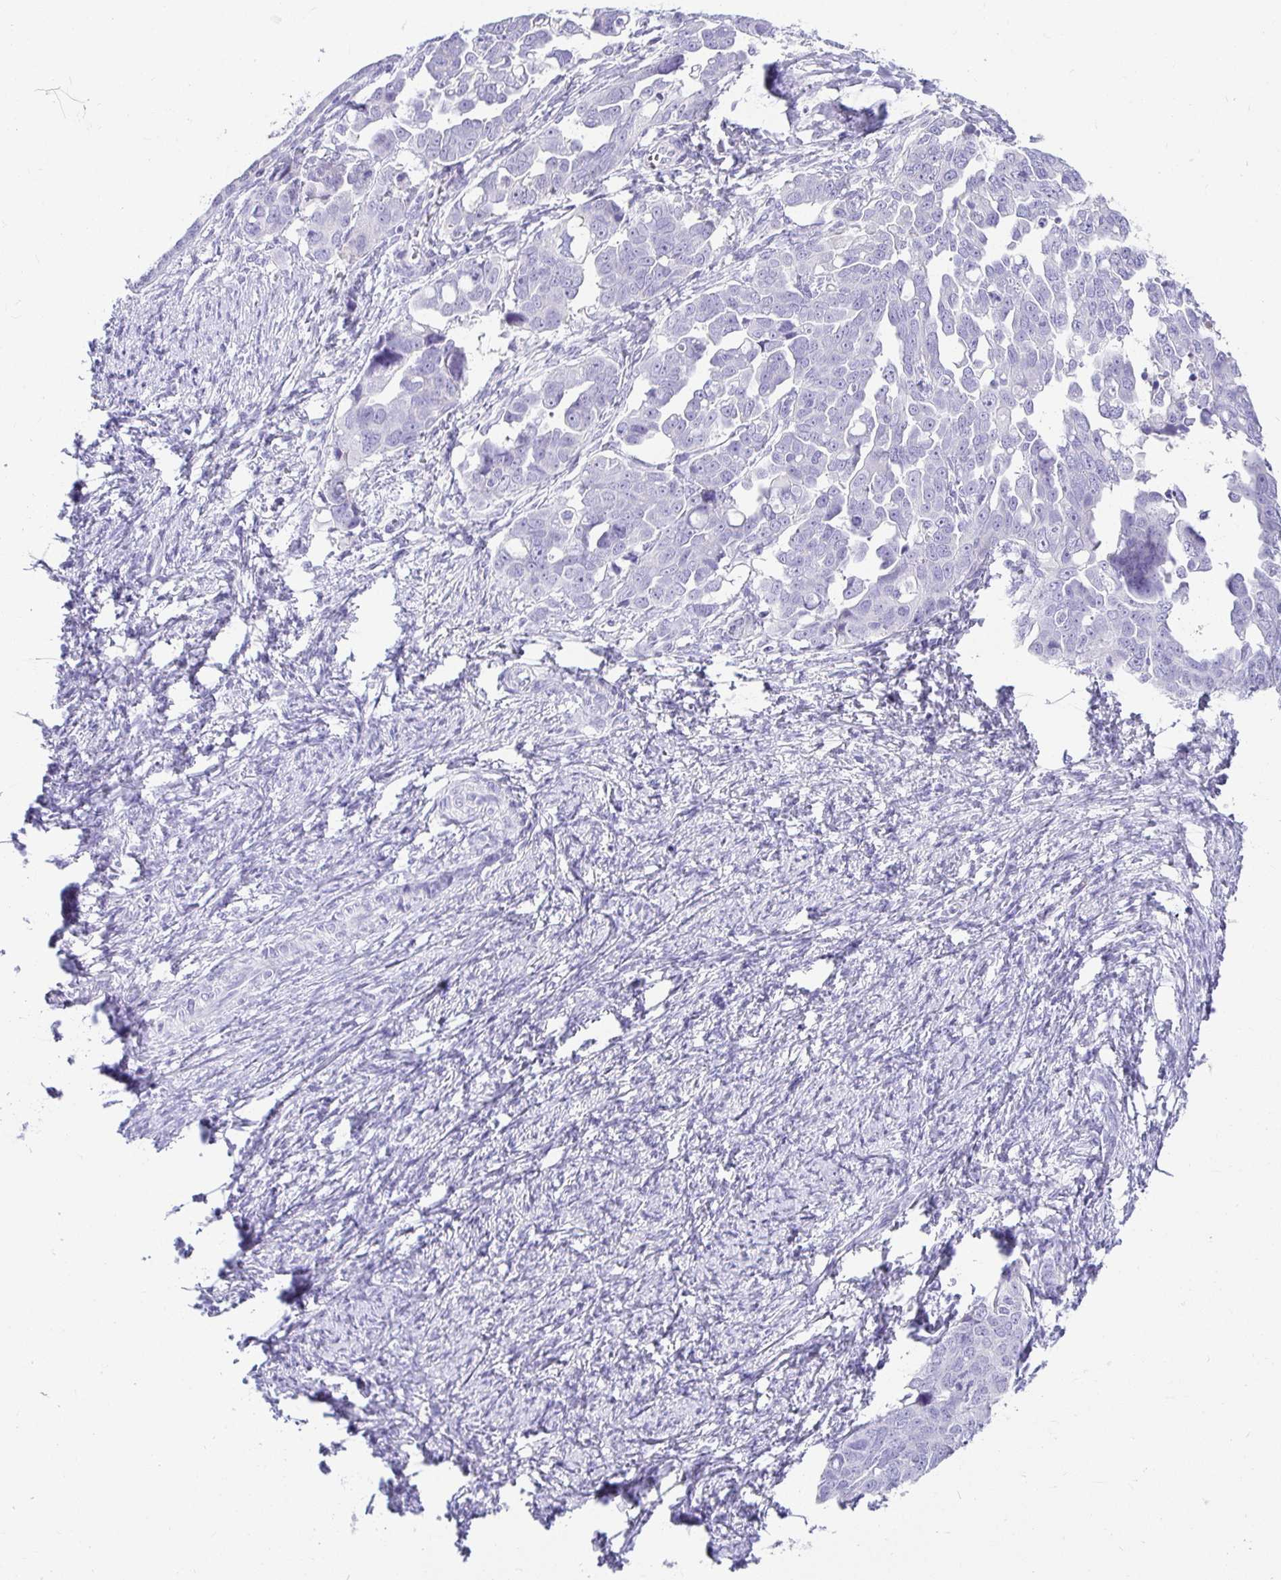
{"staining": {"intensity": "negative", "quantity": "none", "location": "none"}, "tissue": "ovarian cancer", "cell_type": "Tumor cells", "image_type": "cancer", "snomed": [{"axis": "morphology", "description": "Cystadenocarcinoma, serous, NOS"}, {"axis": "topography", "description": "Ovary"}], "caption": "Micrograph shows no protein positivity in tumor cells of serous cystadenocarcinoma (ovarian) tissue.", "gene": "CHAT", "patient": {"sex": "female", "age": 59}}